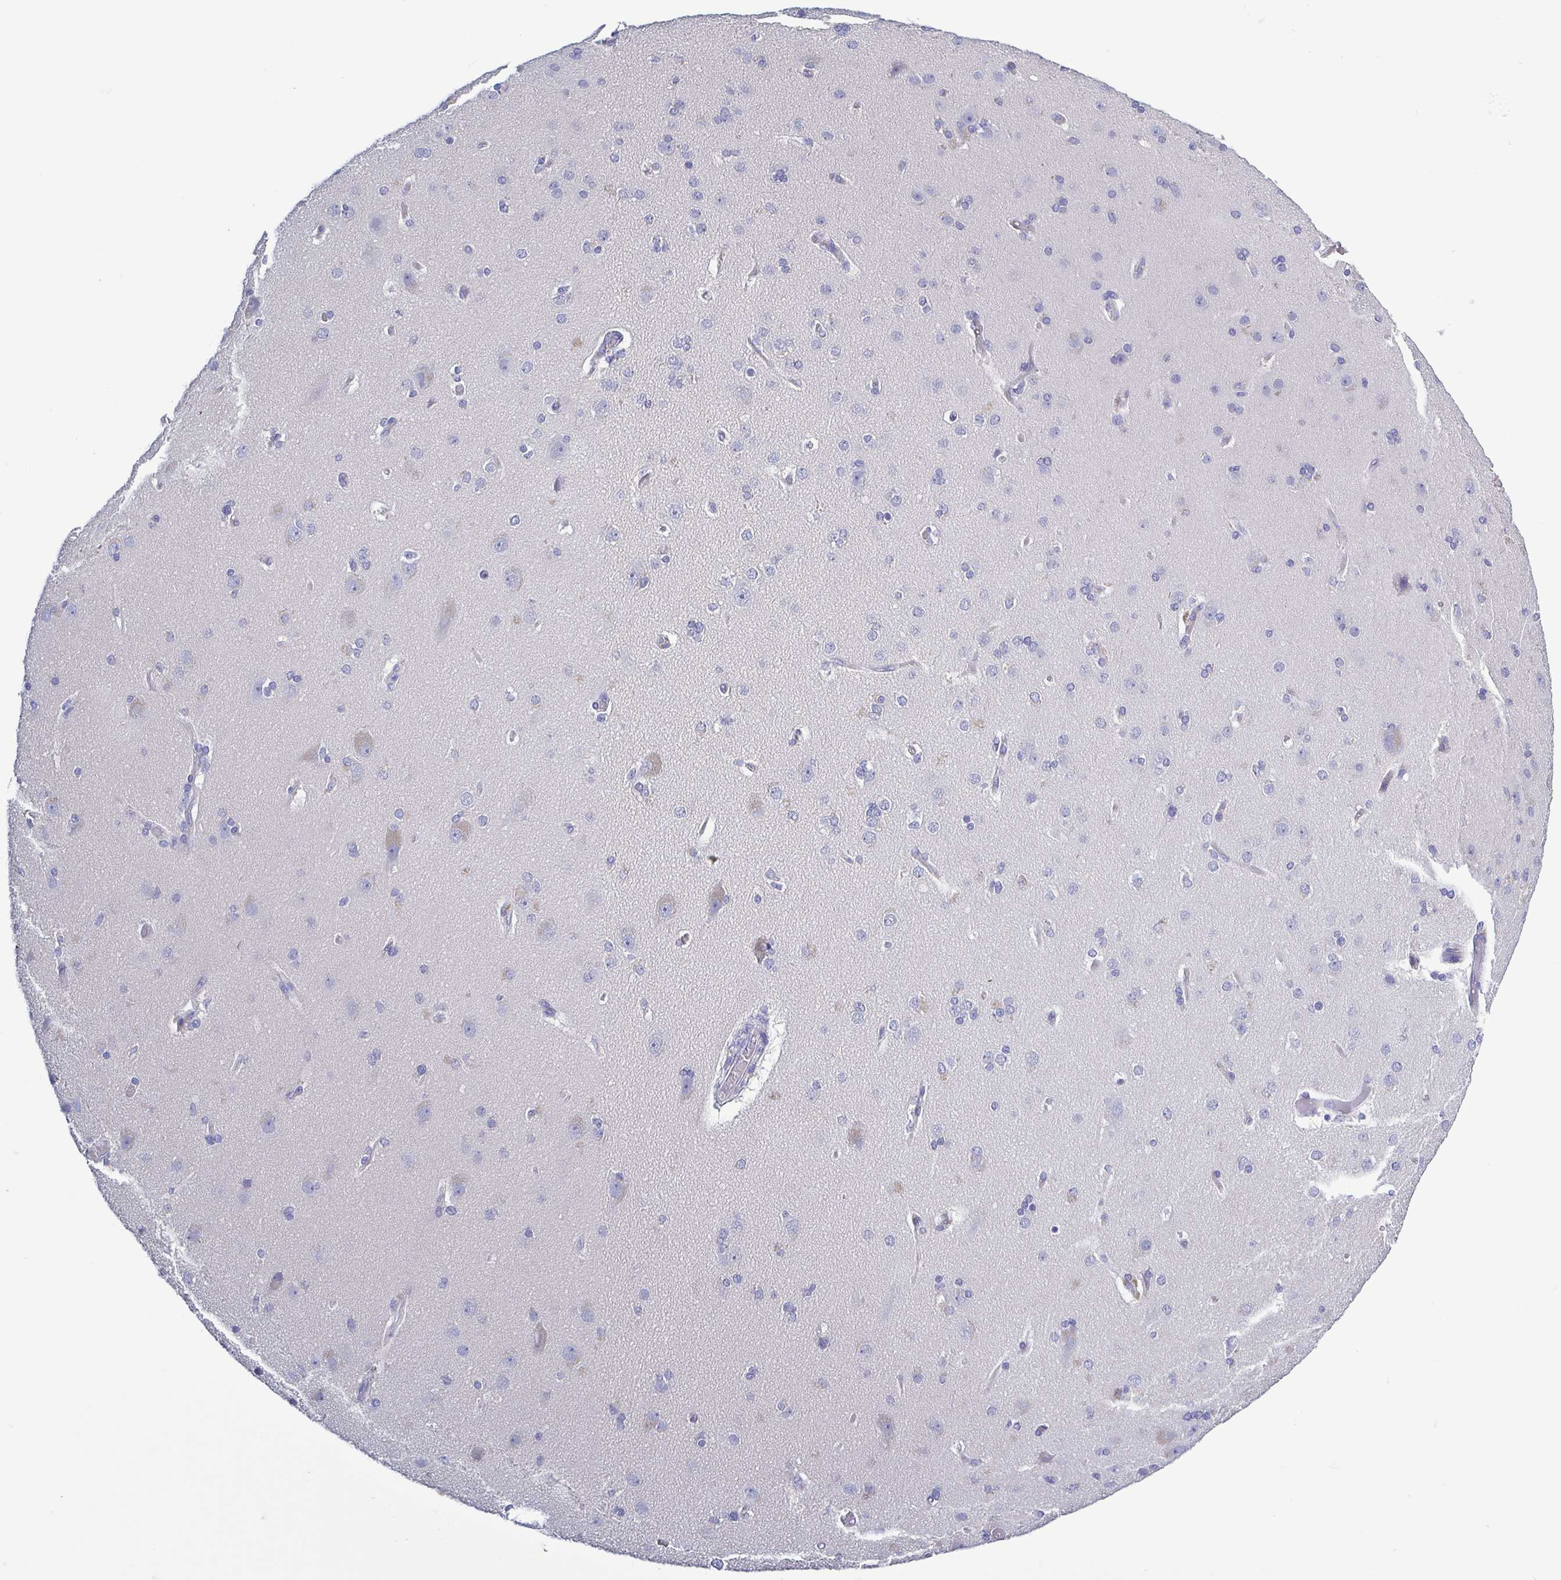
{"staining": {"intensity": "negative", "quantity": "none", "location": "none"}, "tissue": "cerebral cortex", "cell_type": "Endothelial cells", "image_type": "normal", "snomed": [{"axis": "morphology", "description": "Normal tissue, NOS"}, {"axis": "morphology", "description": "Glioma, malignant, High grade"}, {"axis": "topography", "description": "Cerebral cortex"}], "caption": "Immunohistochemistry (IHC) image of normal cerebral cortex: cerebral cortex stained with DAB shows no significant protein positivity in endothelial cells.", "gene": "TEX12", "patient": {"sex": "male", "age": 71}}